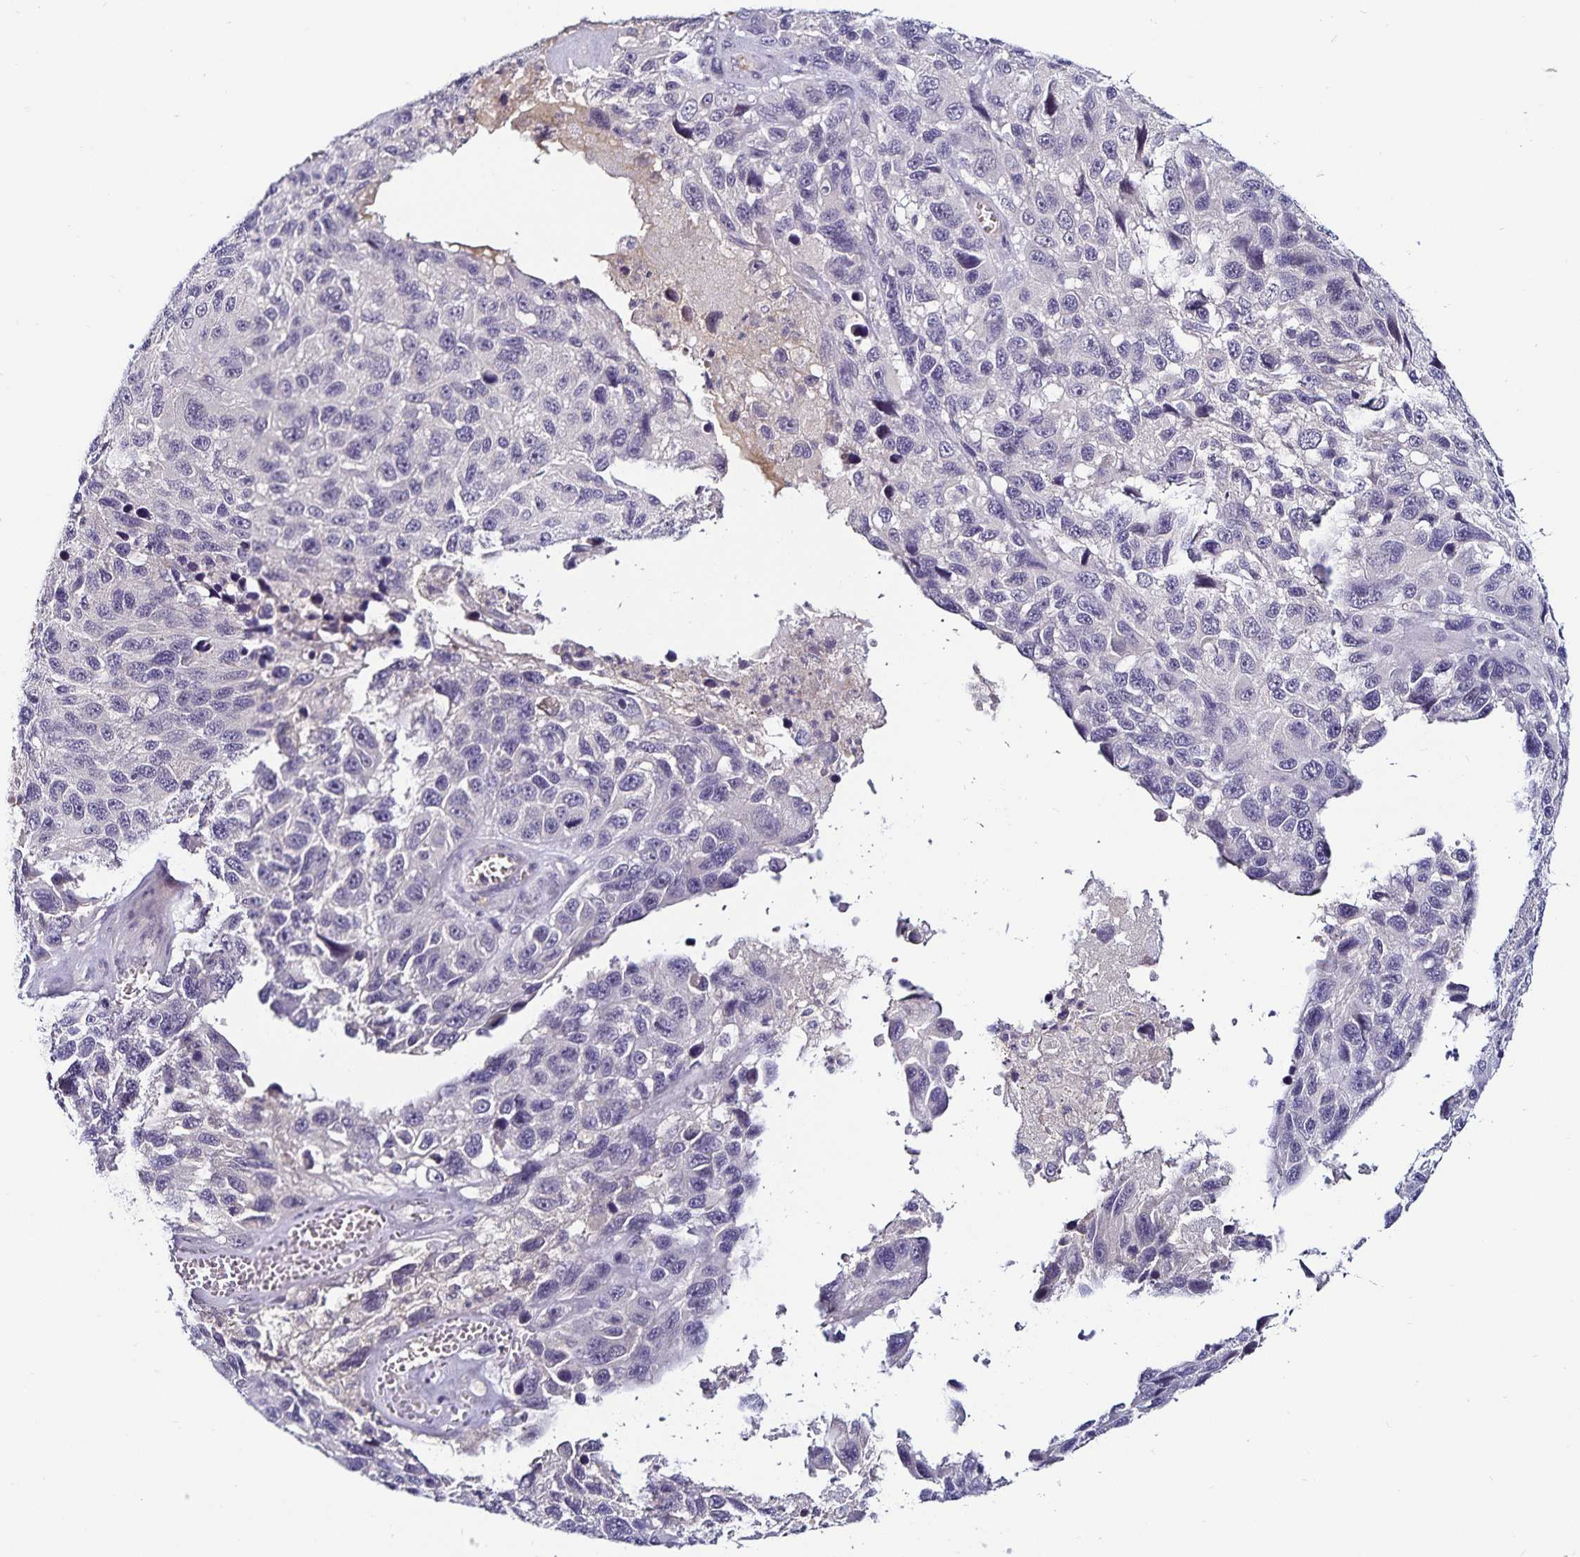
{"staining": {"intensity": "negative", "quantity": "none", "location": "none"}, "tissue": "melanoma", "cell_type": "Tumor cells", "image_type": "cancer", "snomed": [{"axis": "morphology", "description": "Malignant melanoma, NOS"}, {"axis": "topography", "description": "Skin"}], "caption": "Immunohistochemical staining of human melanoma demonstrates no significant positivity in tumor cells.", "gene": "ACSL5", "patient": {"sex": "male", "age": 53}}